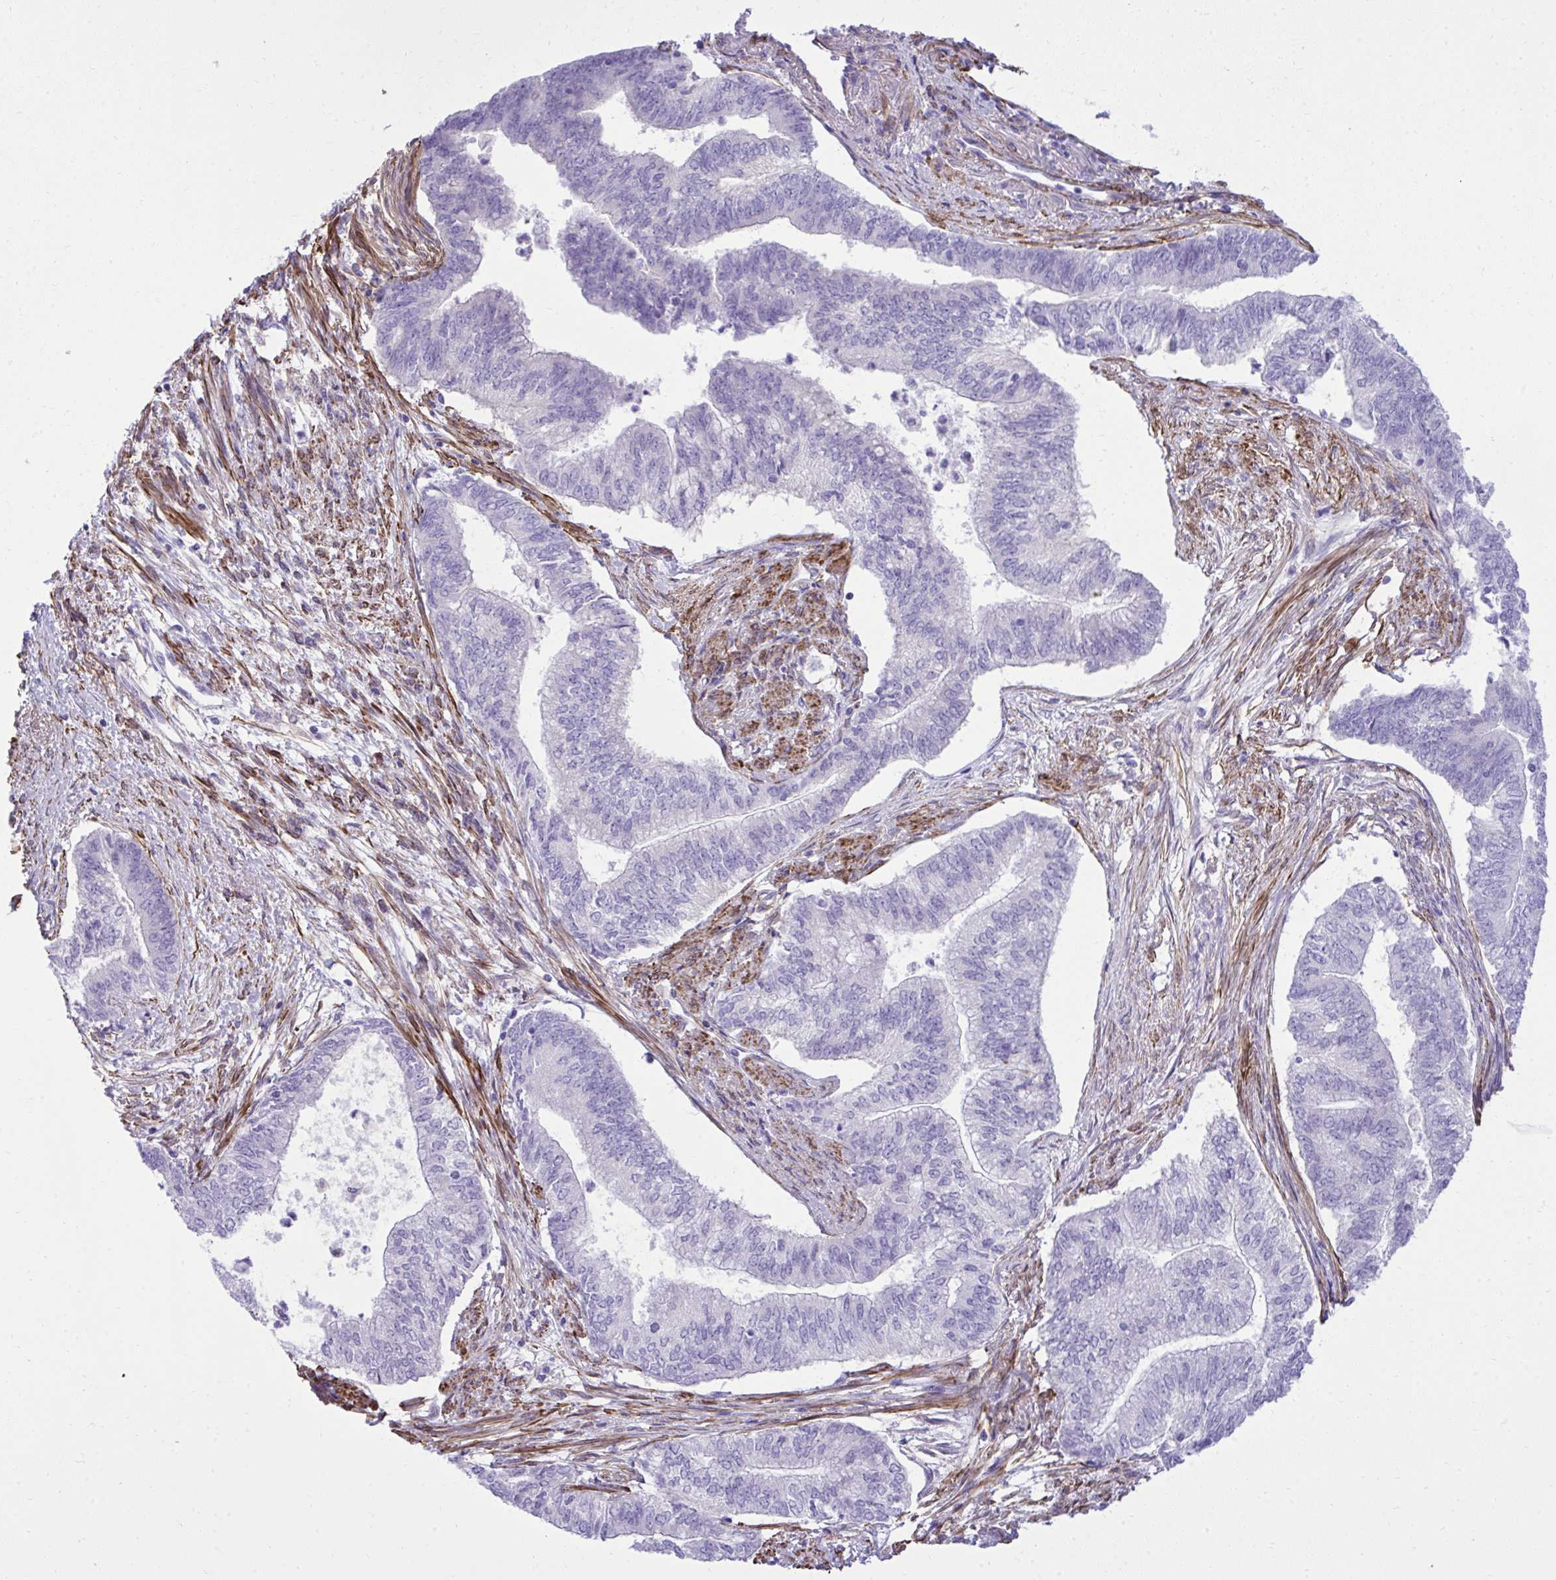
{"staining": {"intensity": "negative", "quantity": "none", "location": "none"}, "tissue": "endometrial cancer", "cell_type": "Tumor cells", "image_type": "cancer", "snomed": [{"axis": "morphology", "description": "Adenocarcinoma, NOS"}, {"axis": "topography", "description": "Endometrium"}], "caption": "A photomicrograph of human adenocarcinoma (endometrial) is negative for staining in tumor cells. The staining is performed using DAB brown chromogen with nuclei counter-stained in using hematoxylin.", "gene": "PITPNM3", "patient": {"sex": "female", "age": 65}}